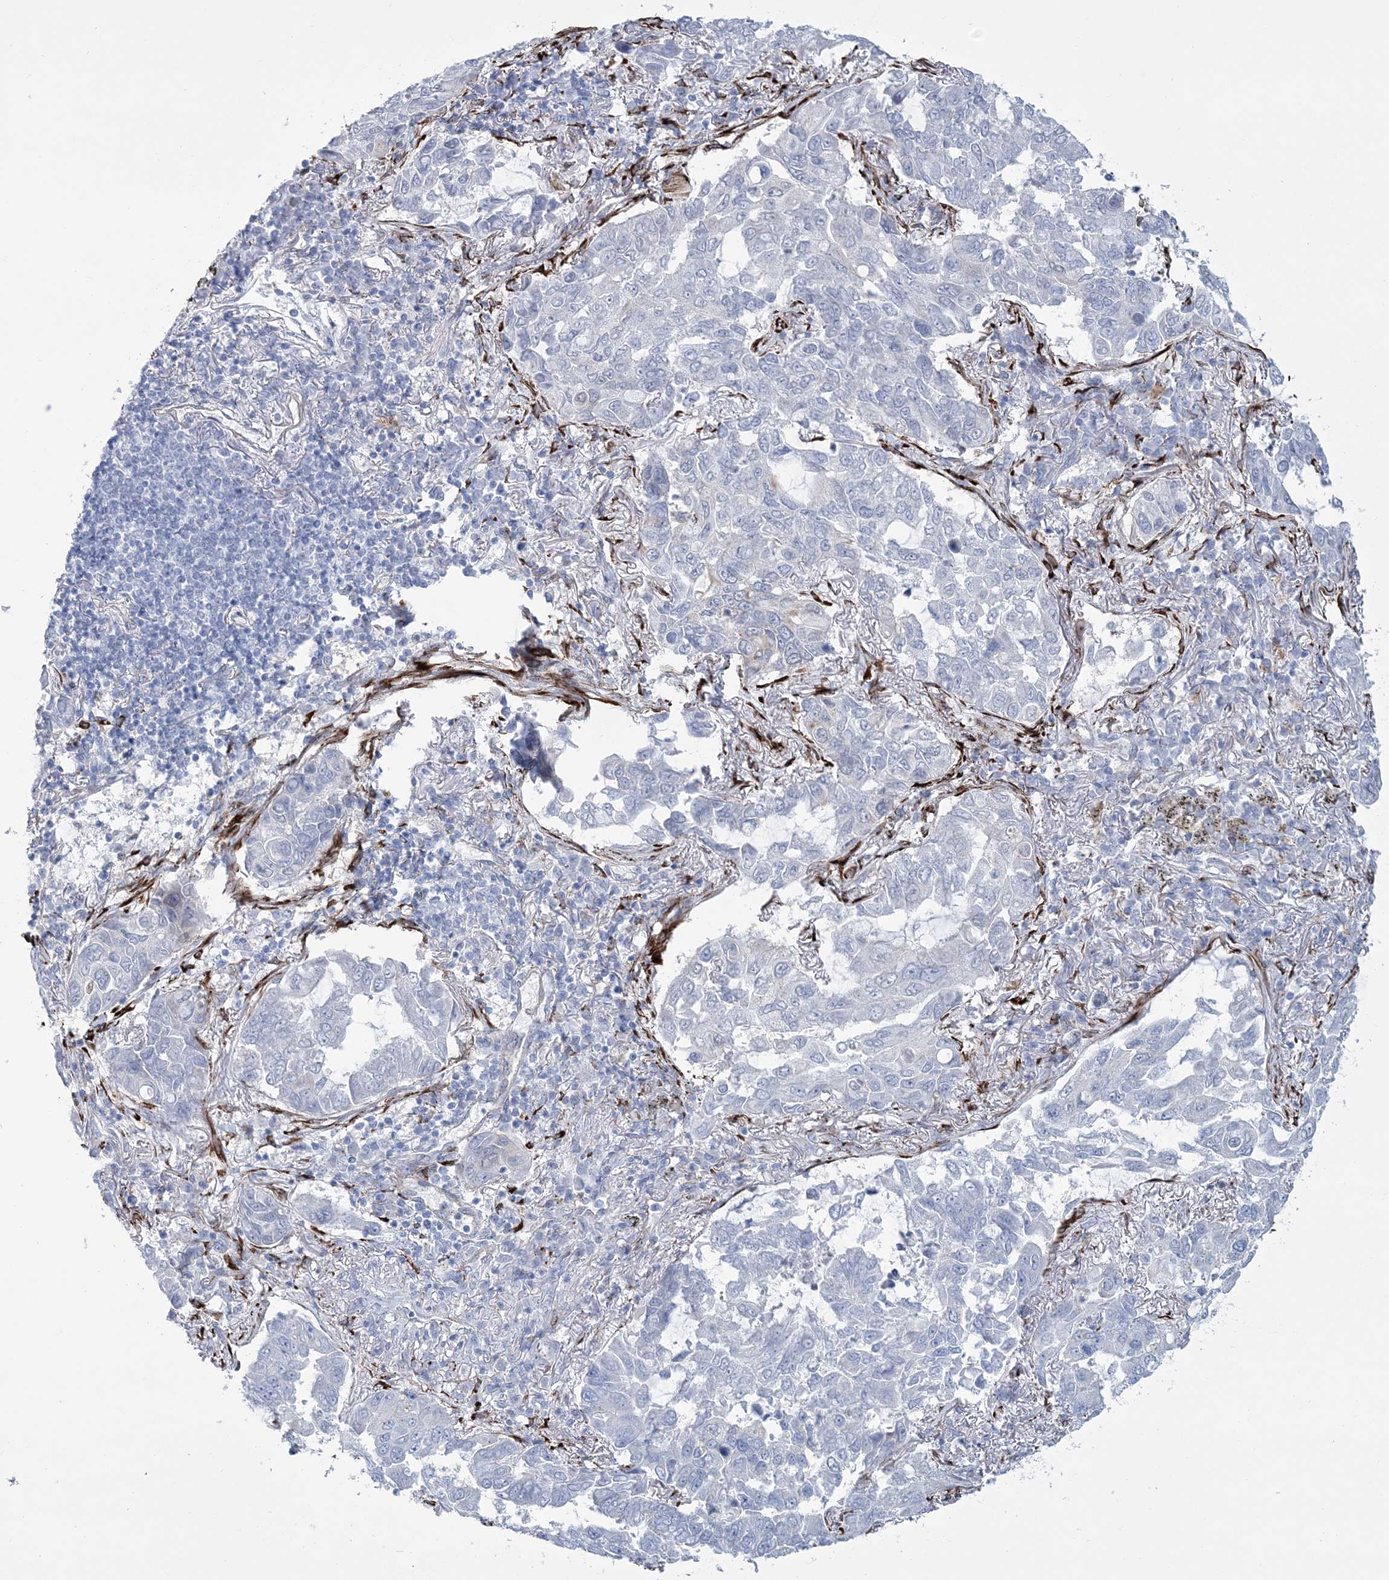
{"staining": {"intensity": "negative", "quantity": "none", "location": "none"}, "tissue": "lung cancer", "cell_type": "Tumor cells", "image_type": "cancer", "snomed": [{"axis": "morphology", "description": "Adenocarcinoma, NOS"}, {"axis": "topography", "description": "Lung"}], "caption": "This is an IHC image of lung cancer (adenocarcinoma). There is no expression in tumor cells.", "gene": "RAB11FIP5", "patient": {"sex": "male", "age": 64}}